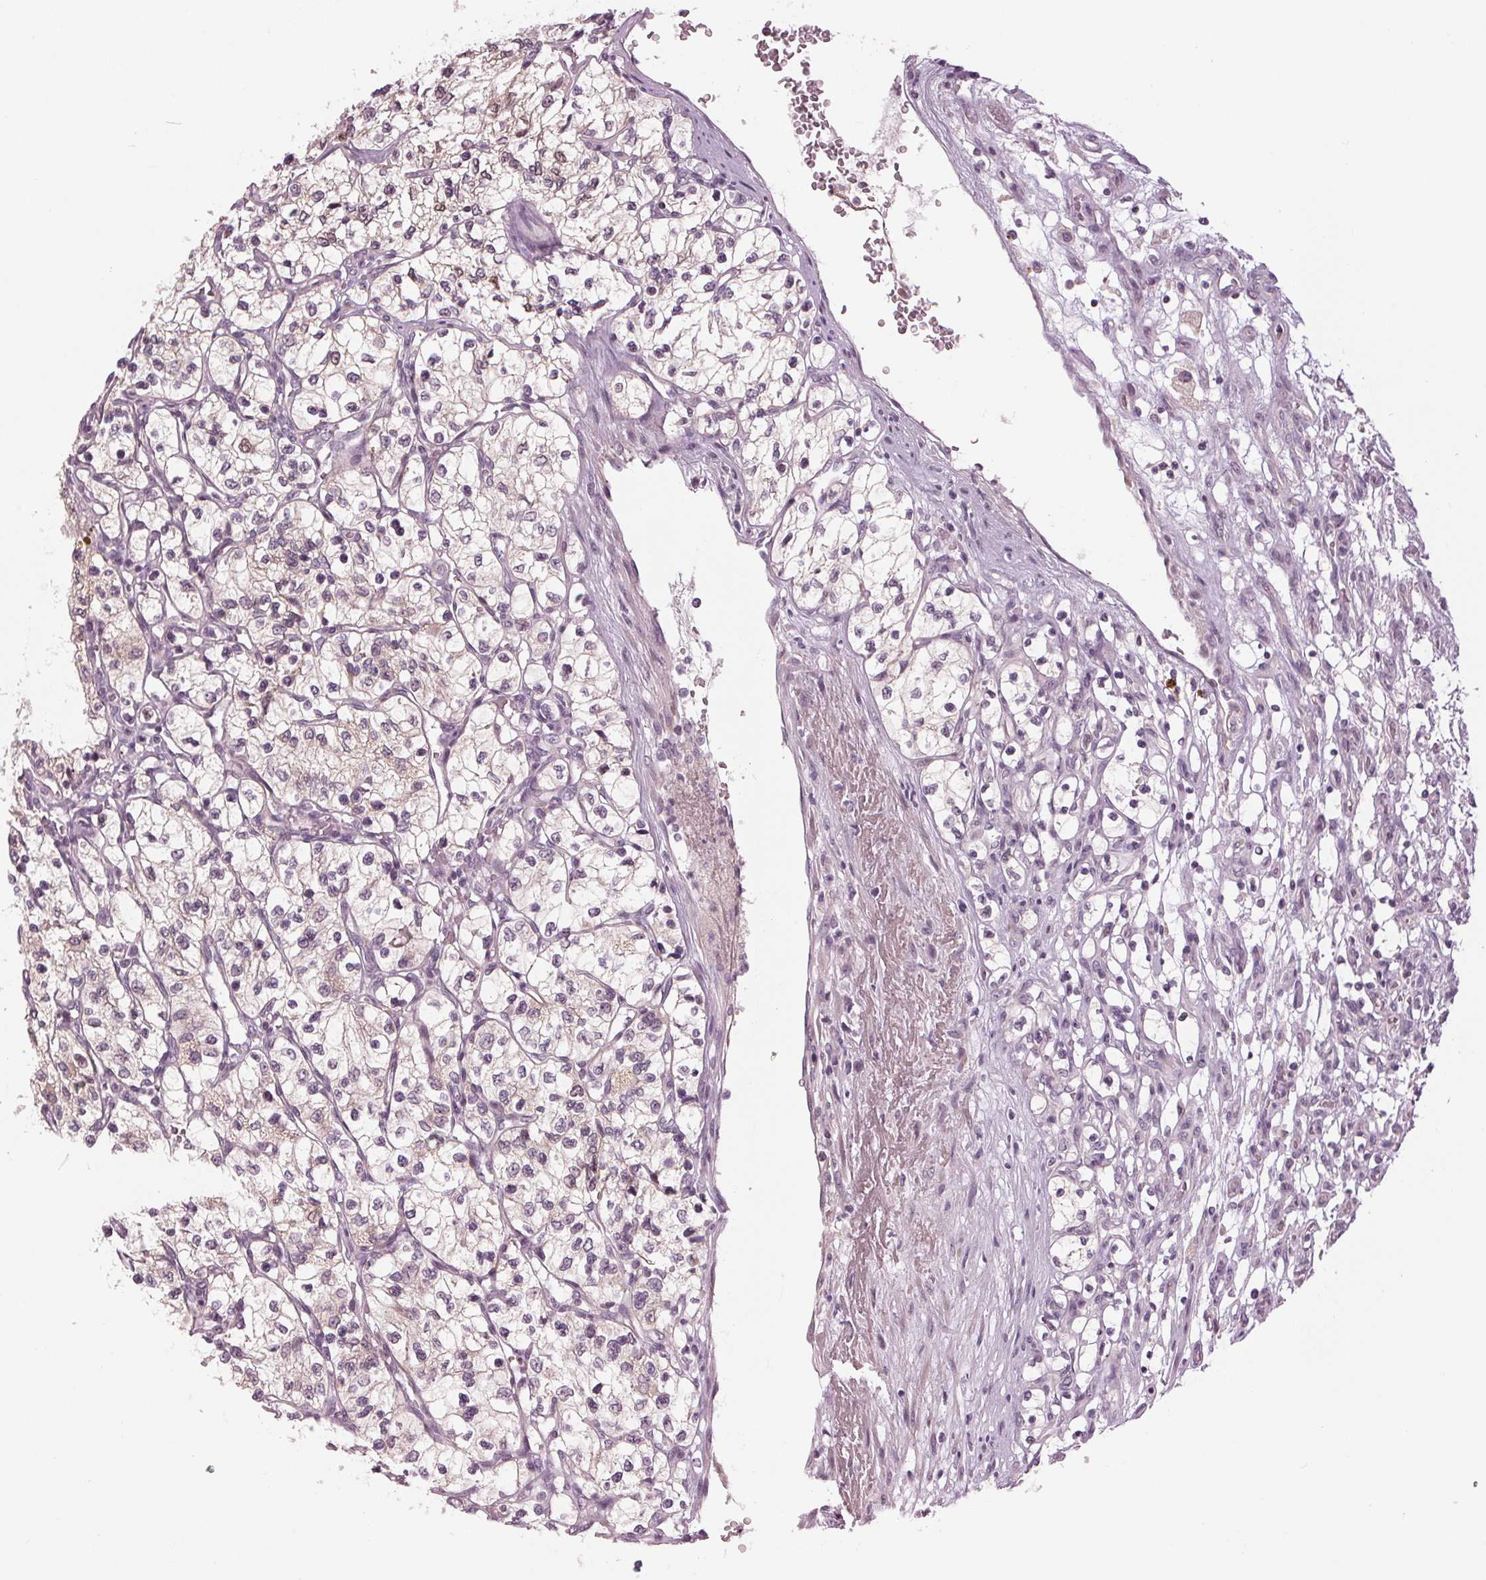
{"staining": {"intensity": "negative", "quantity": "none", "location": "none"}, "tissue": "renal cancer", "cell_type": "Tumor cells", "image_type": "cancer", "snomed": [{"axis": "morphology", "description": "Adenocarcinoma, NOS"}, {"axis": "topography", "description": "Kidney"}], "caption": "A histopathology image of renal cancer stained for a protein demonstrates no brown staining in tumor cells. (DAB immunohistochemistry (IHC), high magnification).", "gene": "ZNF605", "patient": {"sex": "female", "age": 69}}